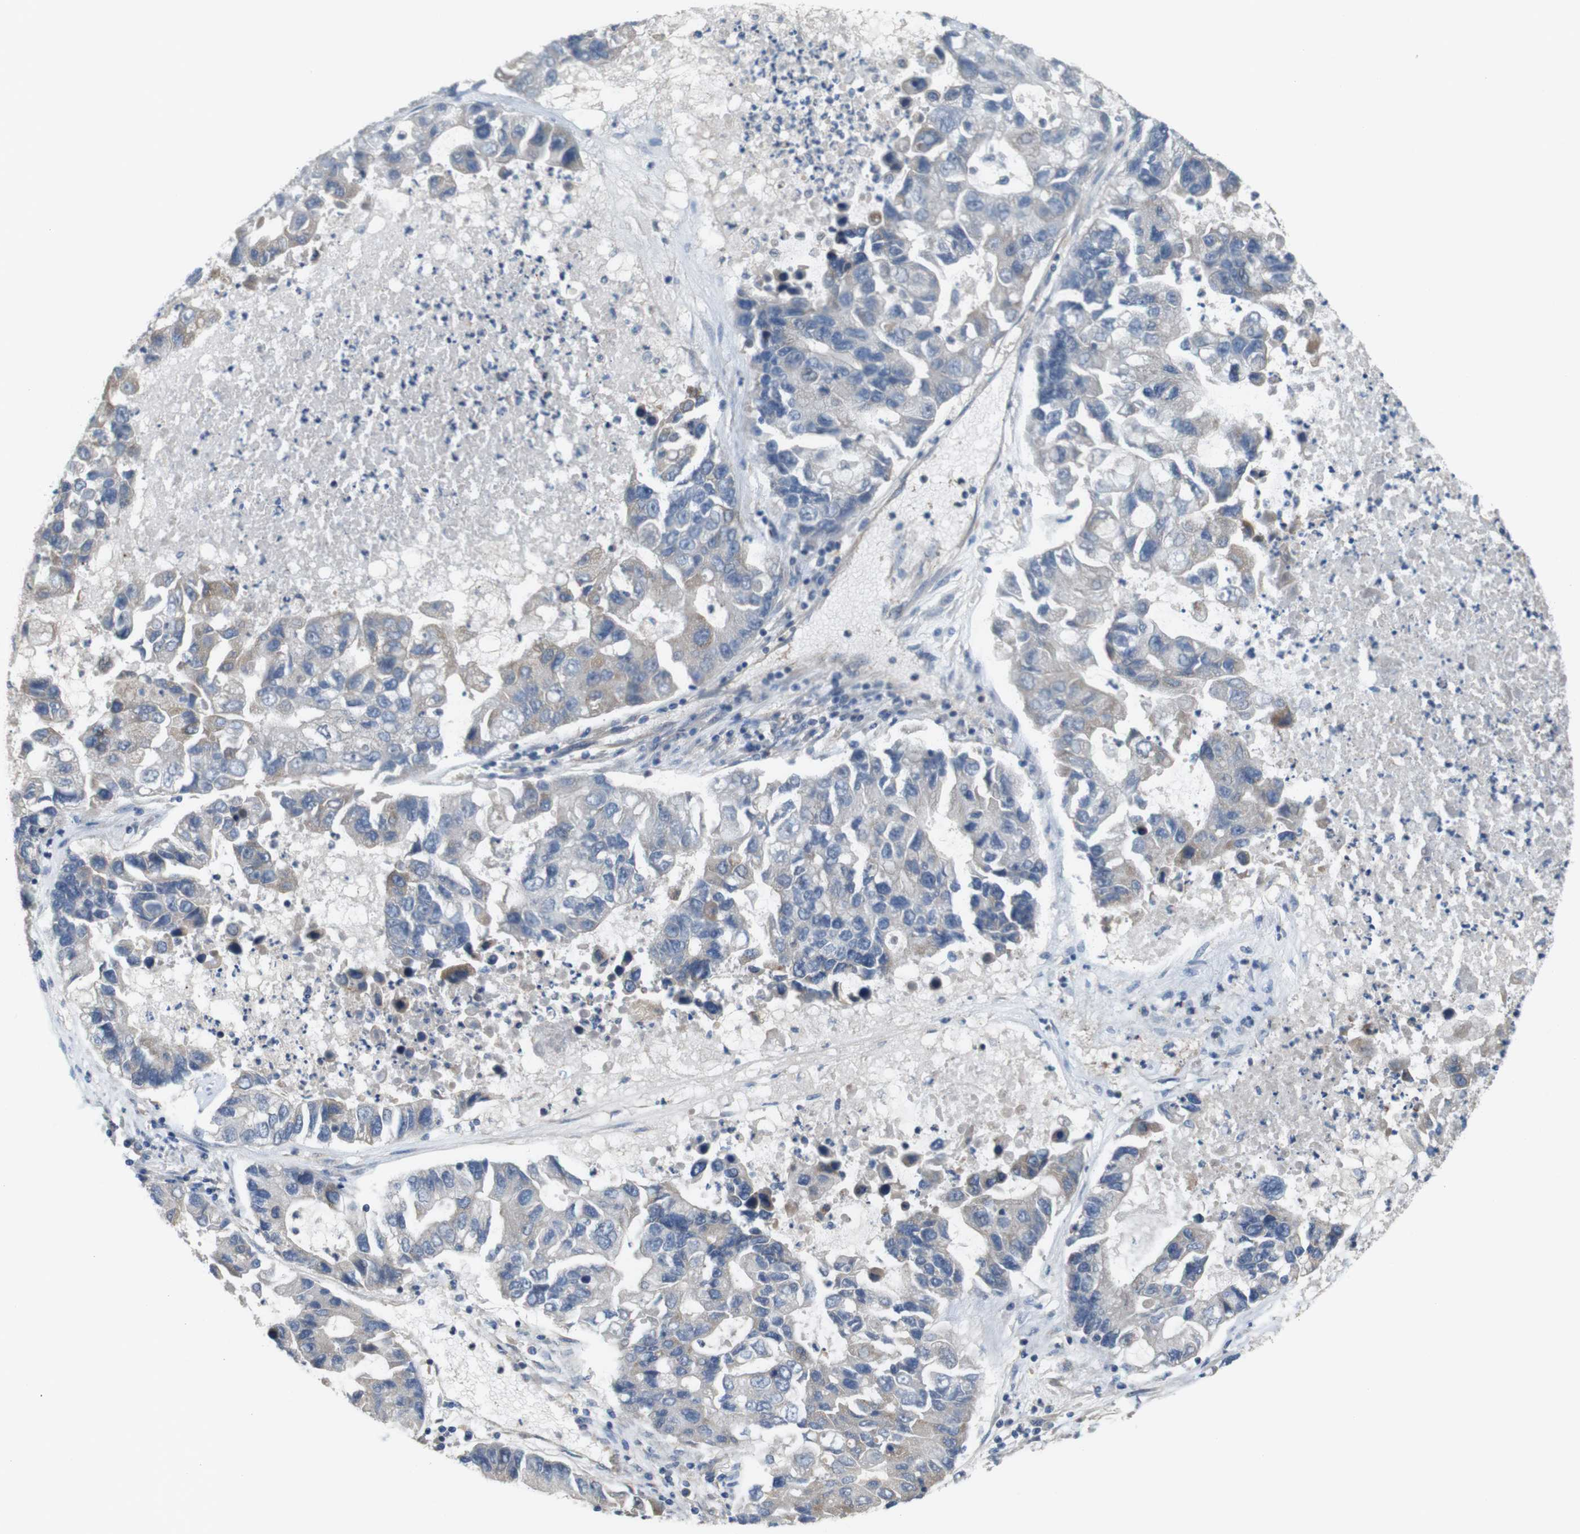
{"staining": {"intensity": "weak", "quantity": "25%-75%", "location": "cytoplasmic/membranous"}, "tissue": "lung cancer", "cell_type": "Tumor cells", "image_type": "cancer", "snomed": [{"axis": "morphology", "description": "Adenocarcinoma, NOS"}, {"axis": "topography", "description": "Lung"}], "caption": "High-power microscopy captured an immunohistochemistry (IHC) image of lung cancer (adenocarcinoma), revealing weak cytoplasmic/membranous expression in about 25%-75% of tumor cells. (DAB (3,3'-diaminobenzidine) IHC with brightfield microscopy, high magnification).", "gene": "BVES", "patient": {"sex": "female", "age": 51}}